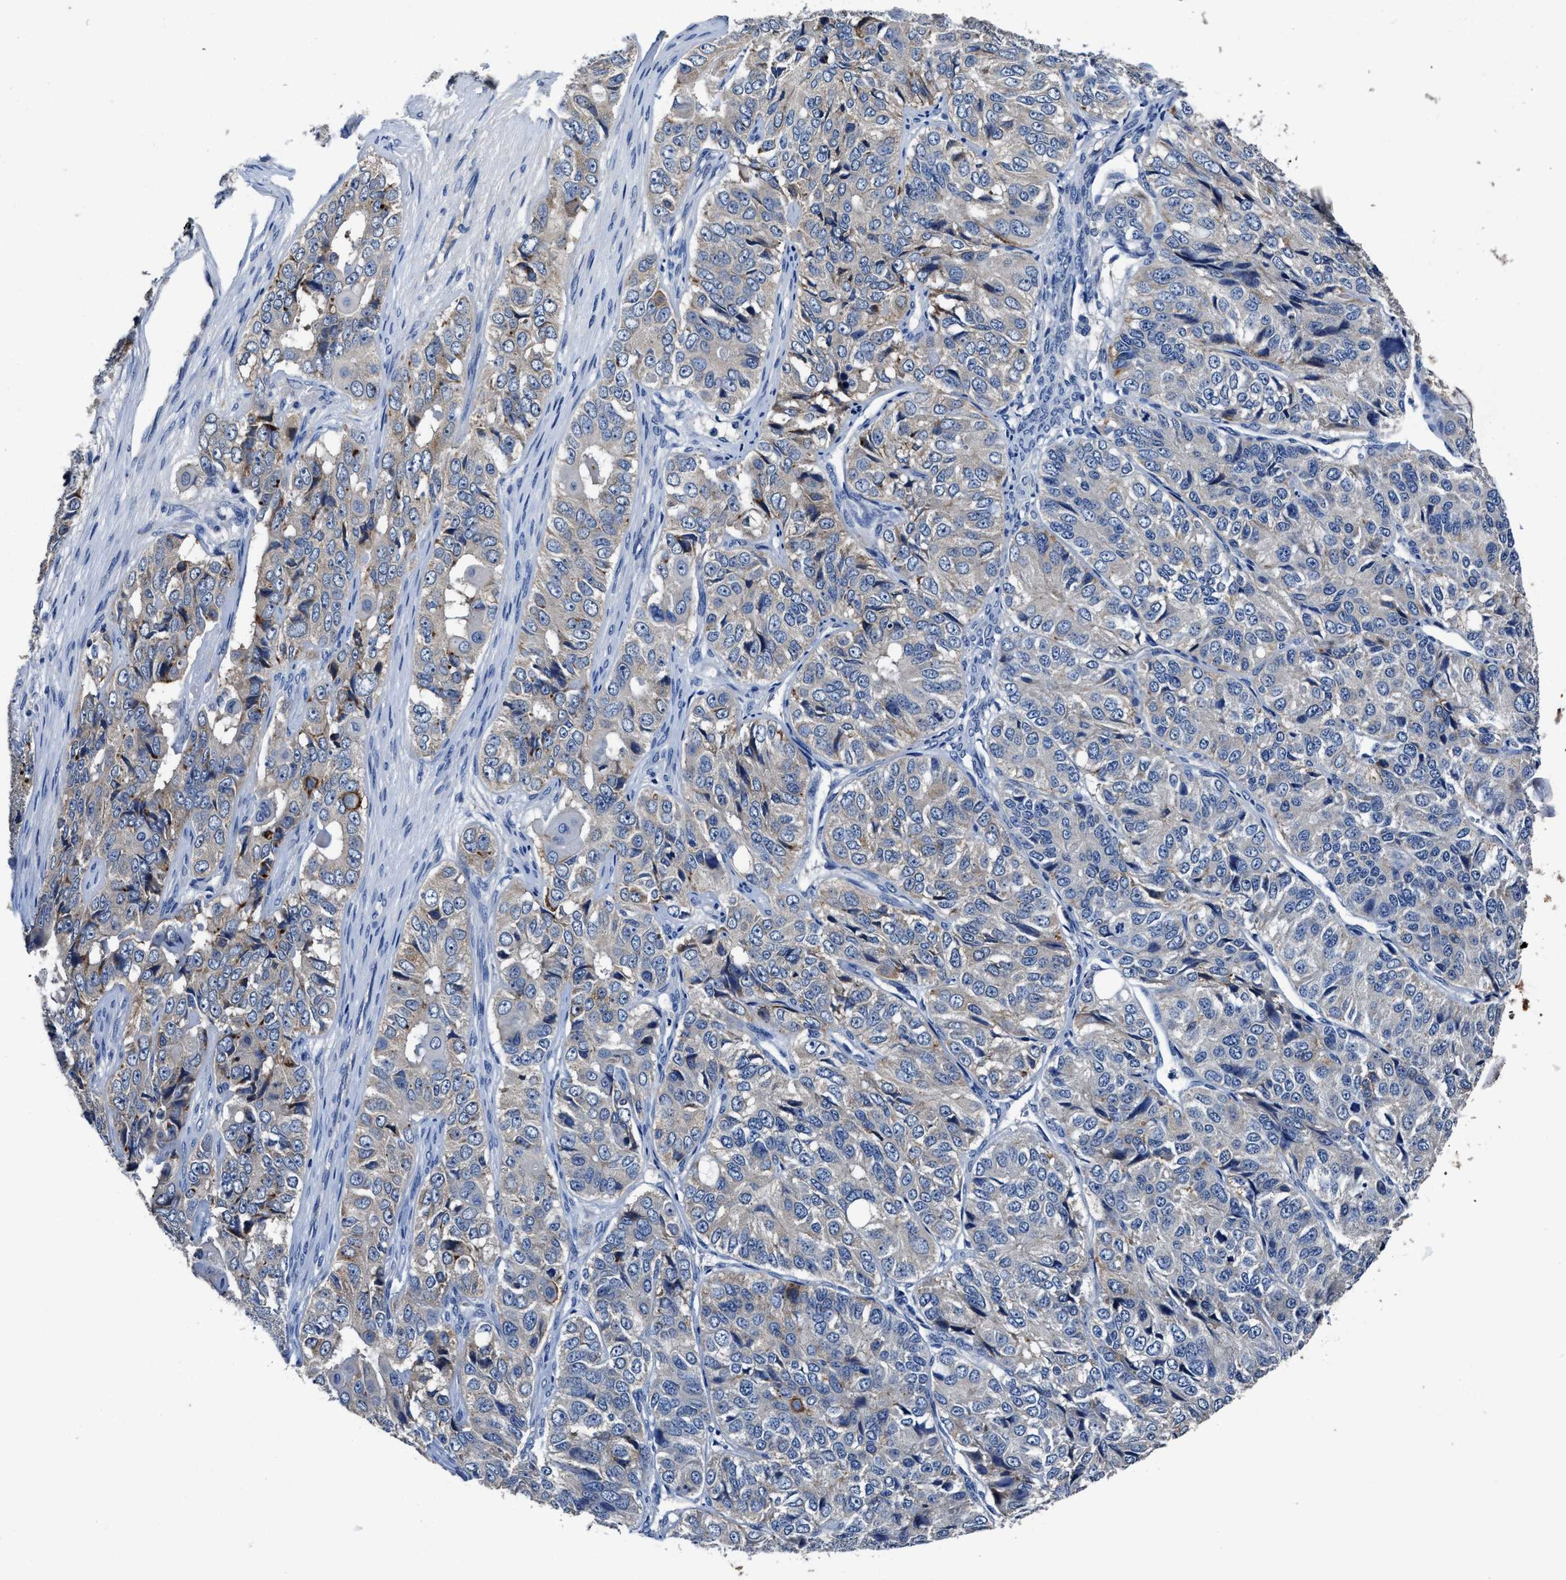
{"staining": {"intensity": "moderate", "quantity": "<25%", "location": "cytoplasmic/membranous"}, "tissue": "ovarian cancer", "cell_type": "Tumor cells", "image_type": "cancer", "snomed": [{"axis": "morphology", "description": "Carcinoma, endometroid"}, {"axis": "topography", "description": "Ovary"}], "caption": "There is low levels of moderate cytoplasmic/membranous expression in tumor cells of ovarian cancer (endometroid carcinoma), as demonstrated by immunohistochemical staining (brown color).", "gene": "UBR4", "patient": {"sex": "female", "age": 51}}